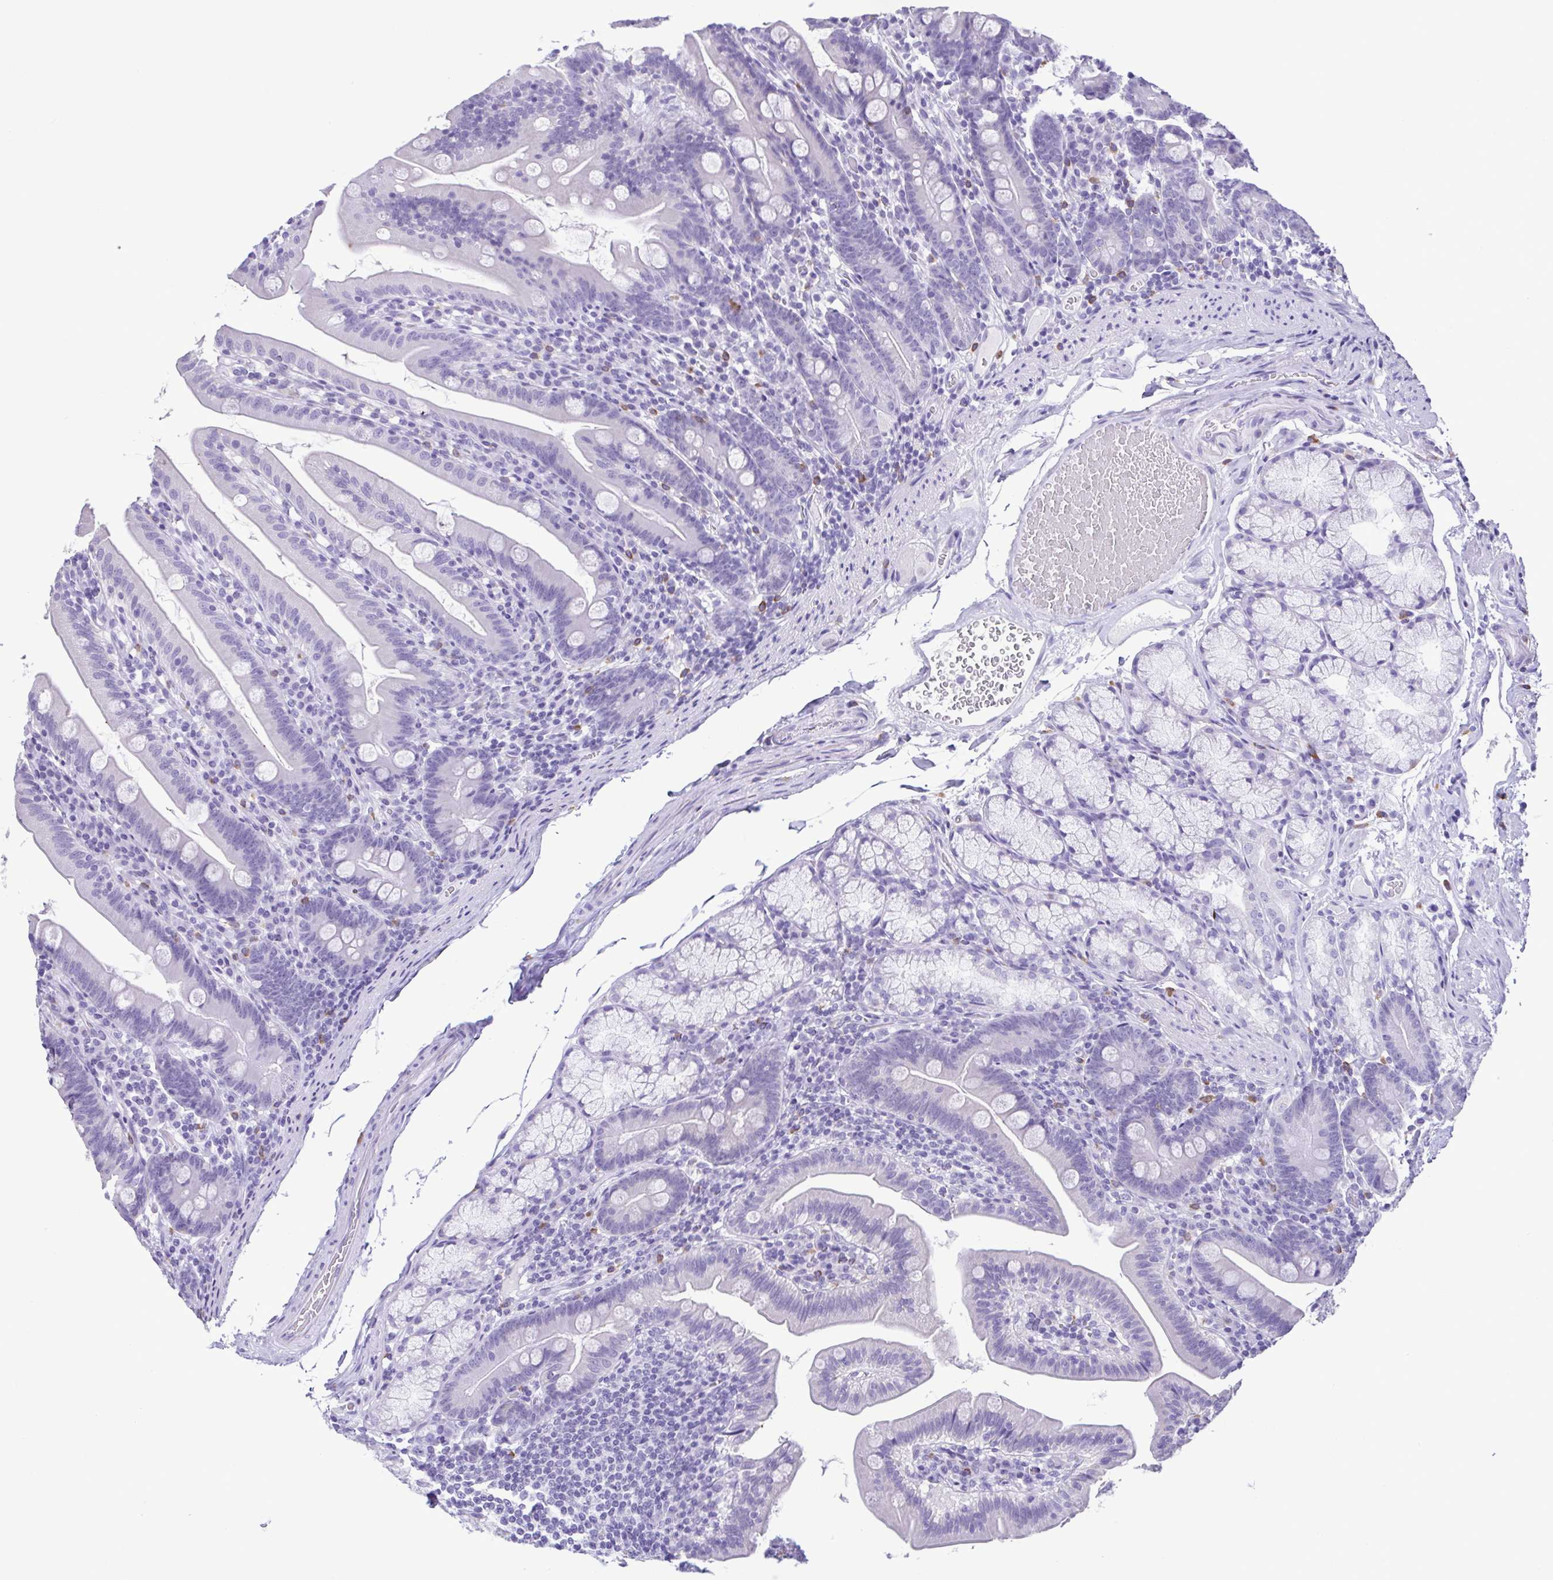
{"staining": {"intensity": "negative", "quantity": "none", "location": "none"}, "tissue": "duodenum", "cell_type": "Glandular cells", "image_type": "normal", "snomed": [{"axis": "morphology", "description": "Normal tissue, NOS"}, {"axis": "topography", "description": "Duodenum"}], "caption": "IHC photomicrograph of benign duodenum: human duodenum stained with DAB exhibits no significant protein staining in glandular cells. Brightfield microscopy of IHC stained with DAB (brown) and hematoxylin (blue), captured at high magnification.", "gene": "SPATA16", "patient": {"sex": "female", "age": 67}}